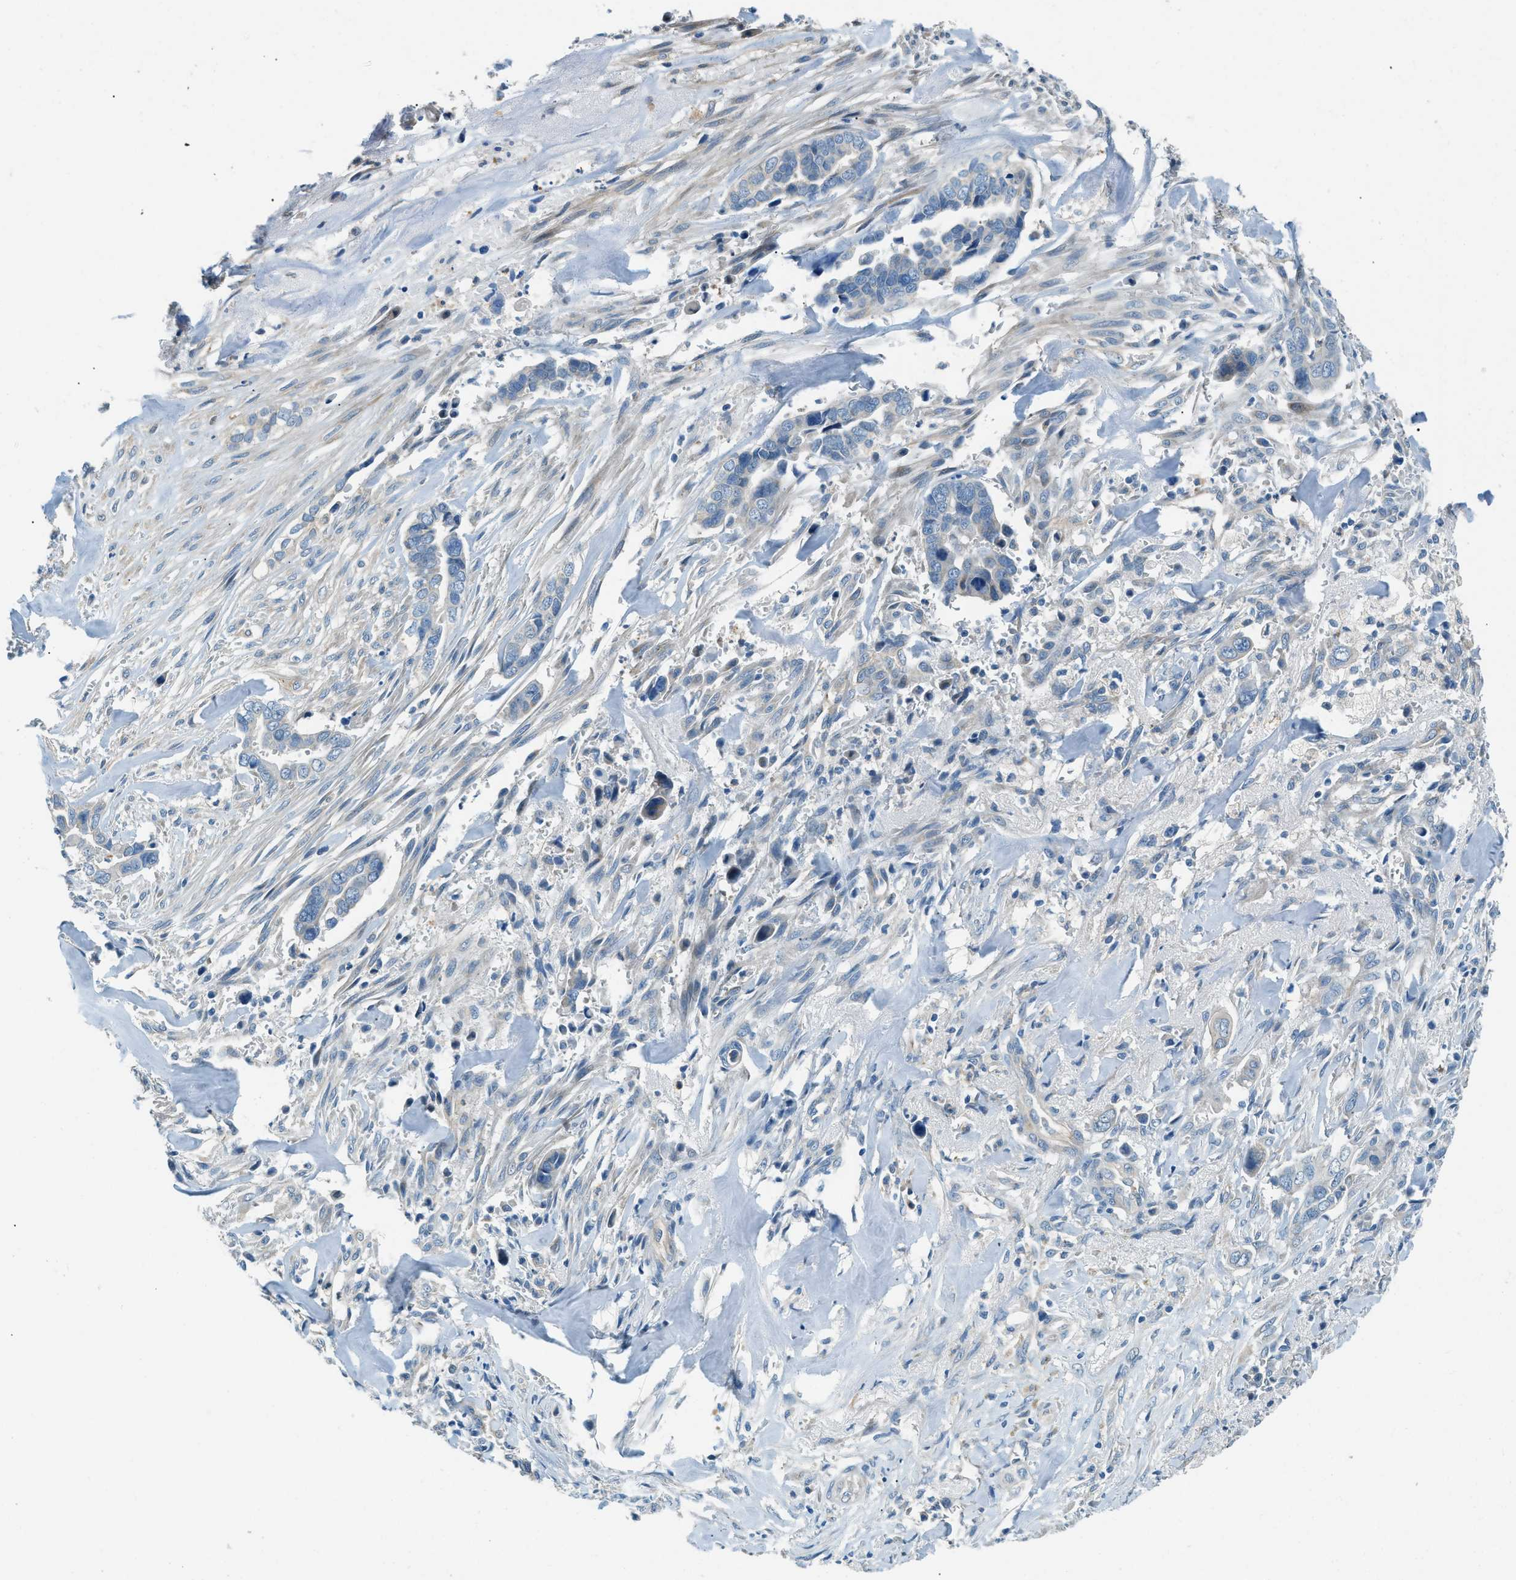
{"staining": {"intensity": "negative", "quantity": "none", "location": "none"}, "tissue": "liver cancer", "cell_type": "Tumor cells", "image_type": "cancer", "snomed": [{"axis": "morphology", "description": "Cholangiocarcinoma"}, {"axis": "topography", "description": "Liver"}], "caption": "A histopathology image of liver cholangiocarcinoma stained for a protein shows no brown staining in tumor cells.", "gene": "ZNF367", "patient": {"sex": "female", "age": 79}}